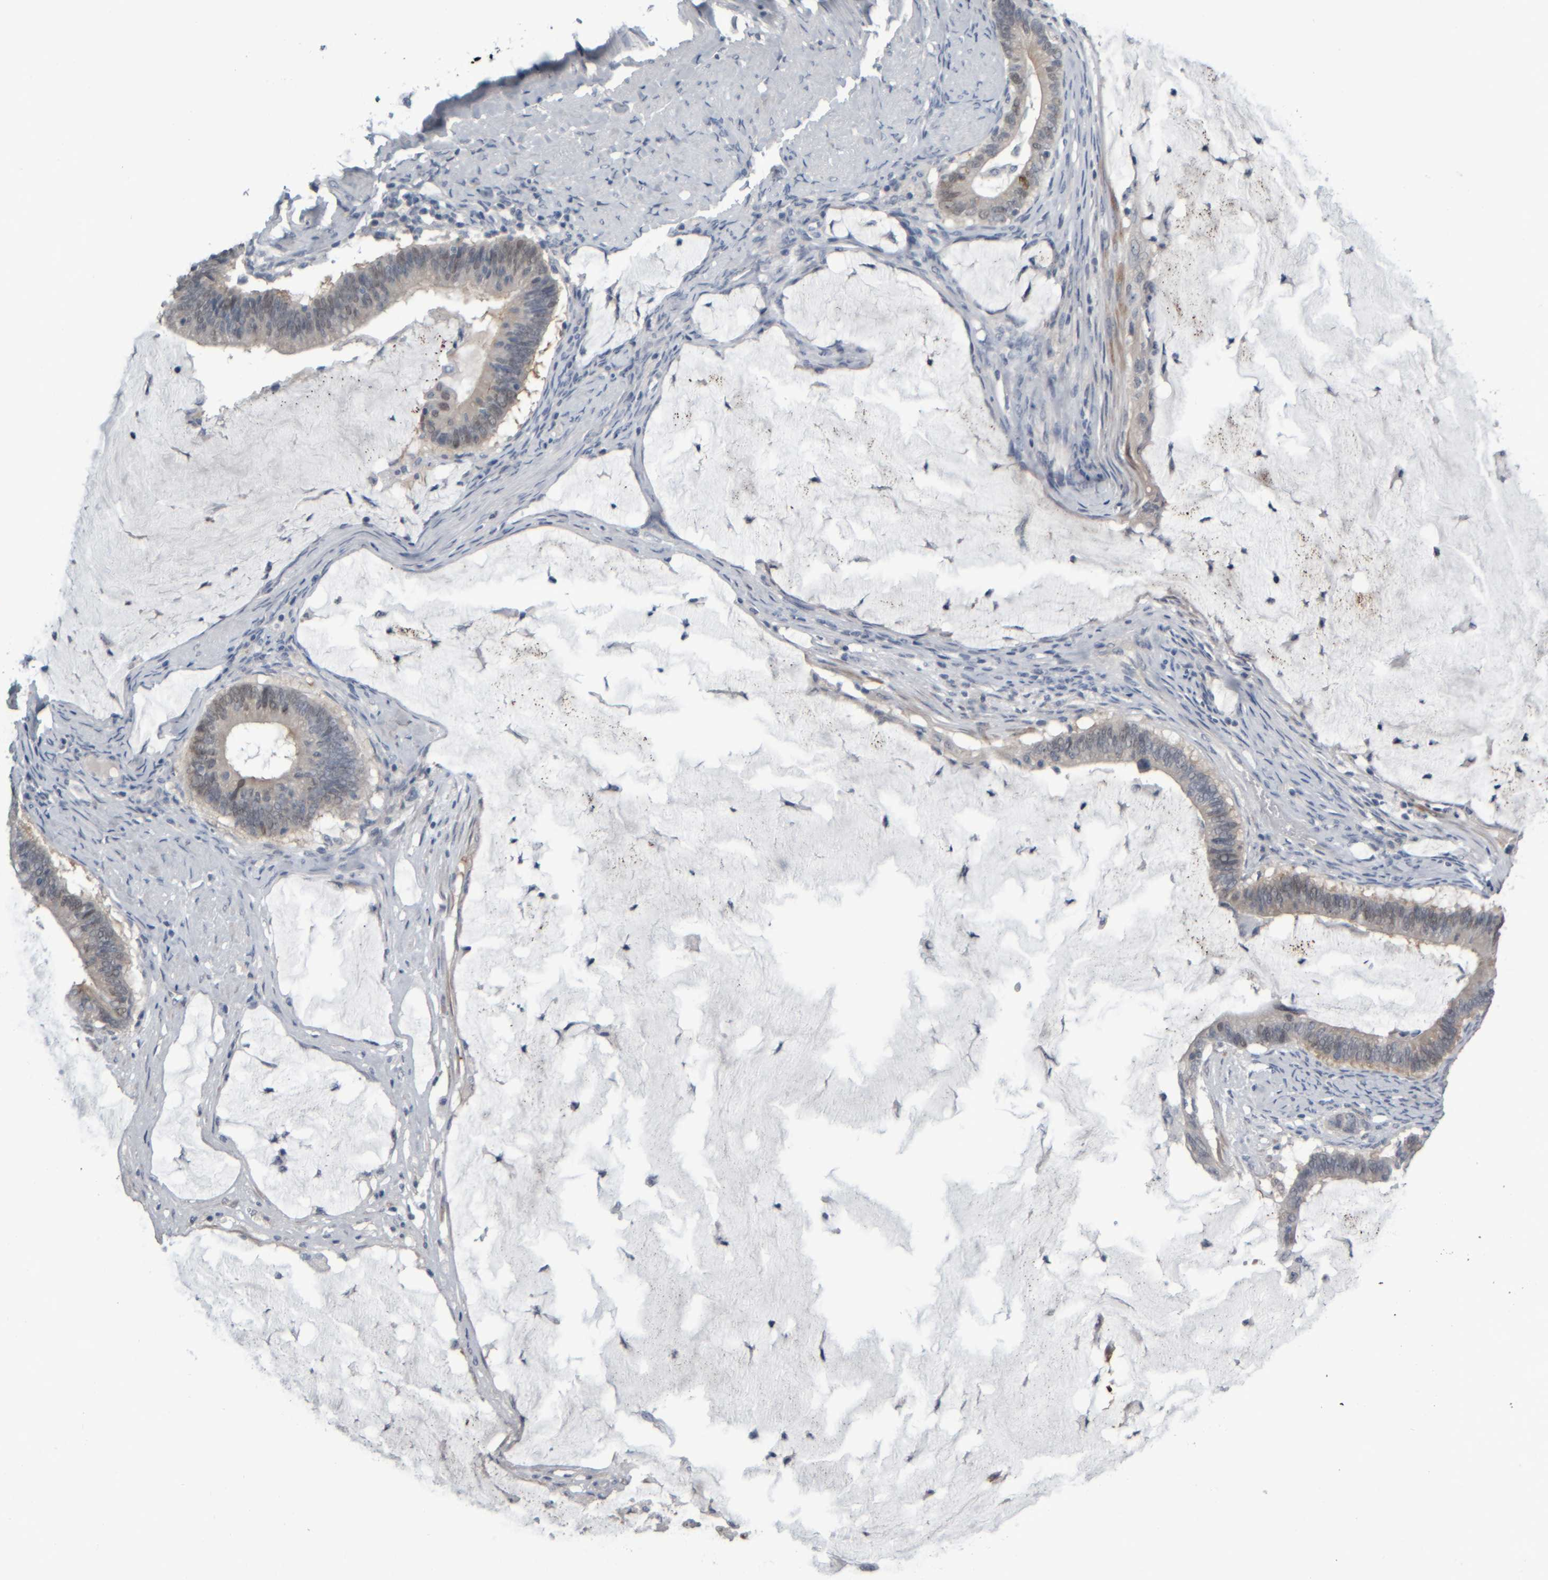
{"staining": {"intensity": "weak", "quantity": "25%-75%", "location": "cytoplasmic/membranous"}, "tissue": "ovarian cancer", "cell_type": "Tumor cells", "image_type": "cancer", "snomed": [{"axis": "morphology", "description": "Cystadenocarcinoma, mucinous, NOS"}, {"axis": "topography", "description": "Ovary"}], "caption": "Immunohistochemistry (IHC) (DAB) staining of ovarian cancer (mucinous cystadenocarcinoma) displays weak cytoplasmic/membranous protein positivity in about 25%-75% of tumor cells. (Brightfield microscopy of DAB IHC at high magnification).", "gene": "COL14A1", "patient": {"sex": "female", "age": 61}}